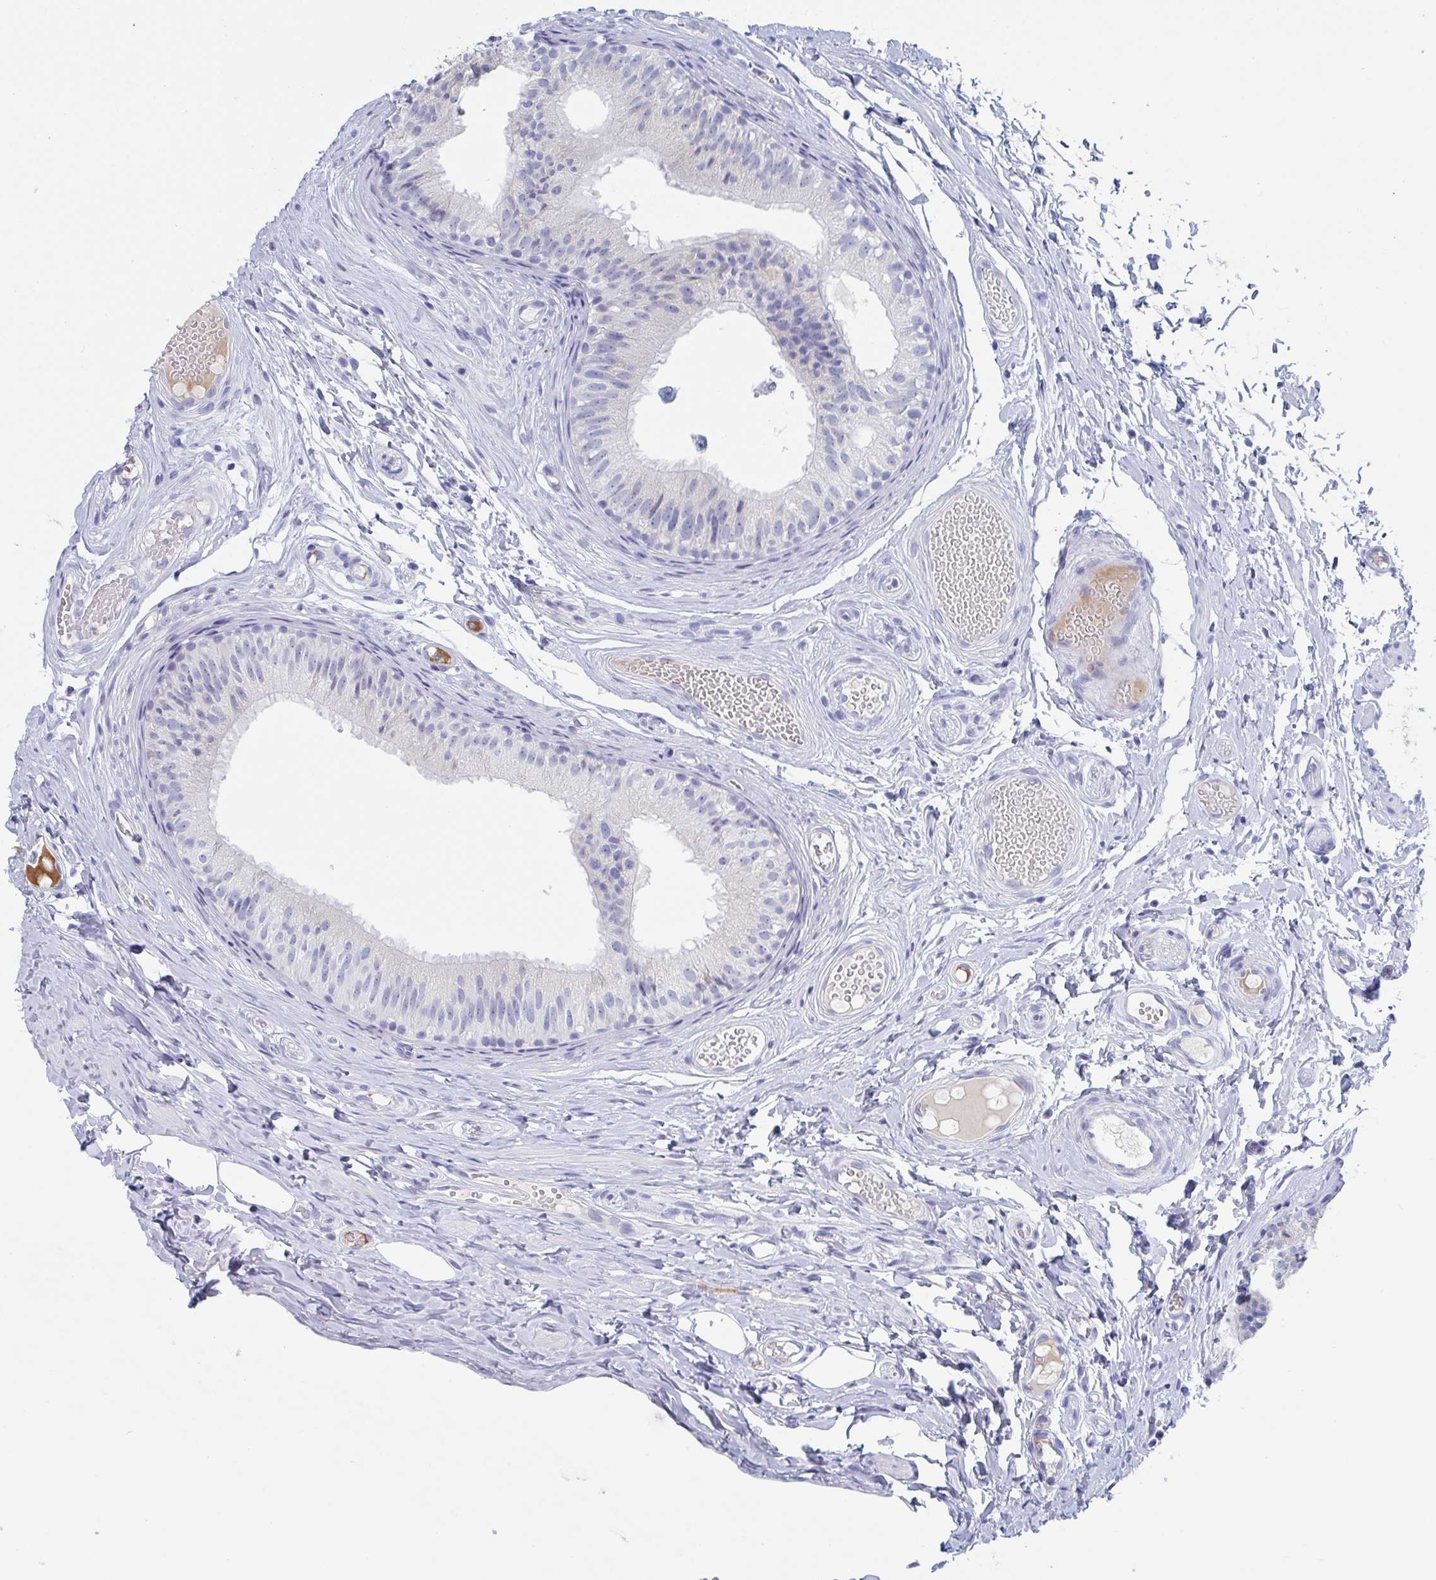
{"staining": {"intensity": "negative", "quantity": "none", "location": "none"}, "tissue": "epididymis", "cell_type": "Glandular cells", "image_type": "normal", "snomed": [{"axis": "morphology", "description": "Normal tissue, NOS"}, {"axis": "morphology", "description": "Seminoma, NOS"}, {"axis": "topography", "description": "Testis"}, {"axis": "topography", "description": "Epididymis"}], "caption": "Epididymis was stained to show a protein in brown. There is no significant positivity in glandular cells. (Brightfield microscopy of DAB IHC at high magnification).", "gene": "NT5C3B", "patient": {"sex": "male", "age": 34}}